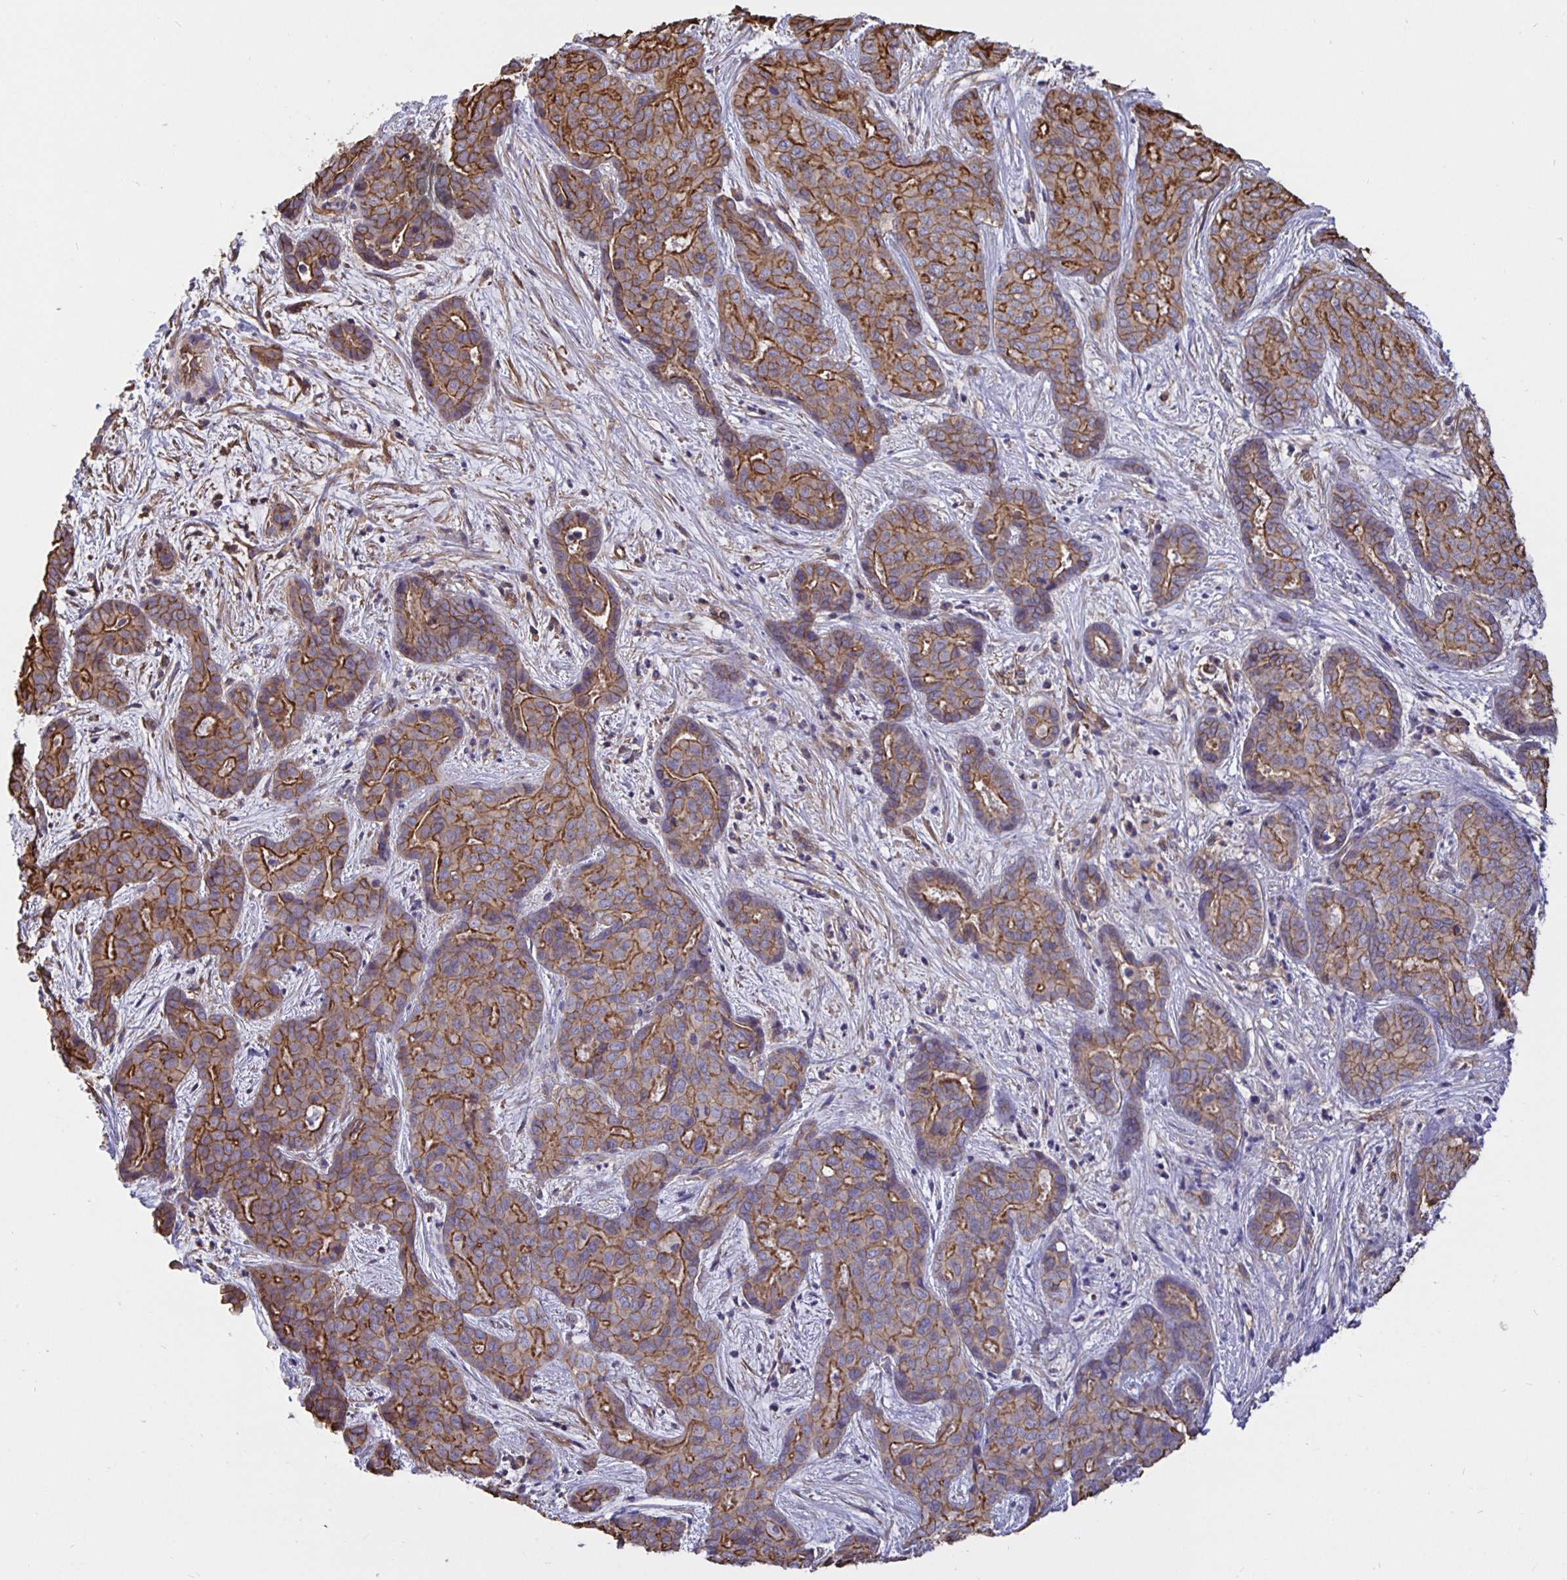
{"staining": {"intensity": "strong", "quantity": "25%-75%", "location": "cytoplasmic/membranous"}, "tissue": "liver cancer", "cell_type": "Tumor cells", "image_type": "cancer", "snomed": [{"axis": "morphology", "description": "Cholangiocarcinoma"}, {"axis": "topography", "description": "Liver"}], "caption": "Liver cancer (cholangiocarcinoma) tissue displays strong cytoplasmic/membranous positivity in approximately 25%-75% of tumor cells, visualized by immunohistochemistry.", "gene": "ARHGEF39", "patient": {"sex": "female", "age": 64}}